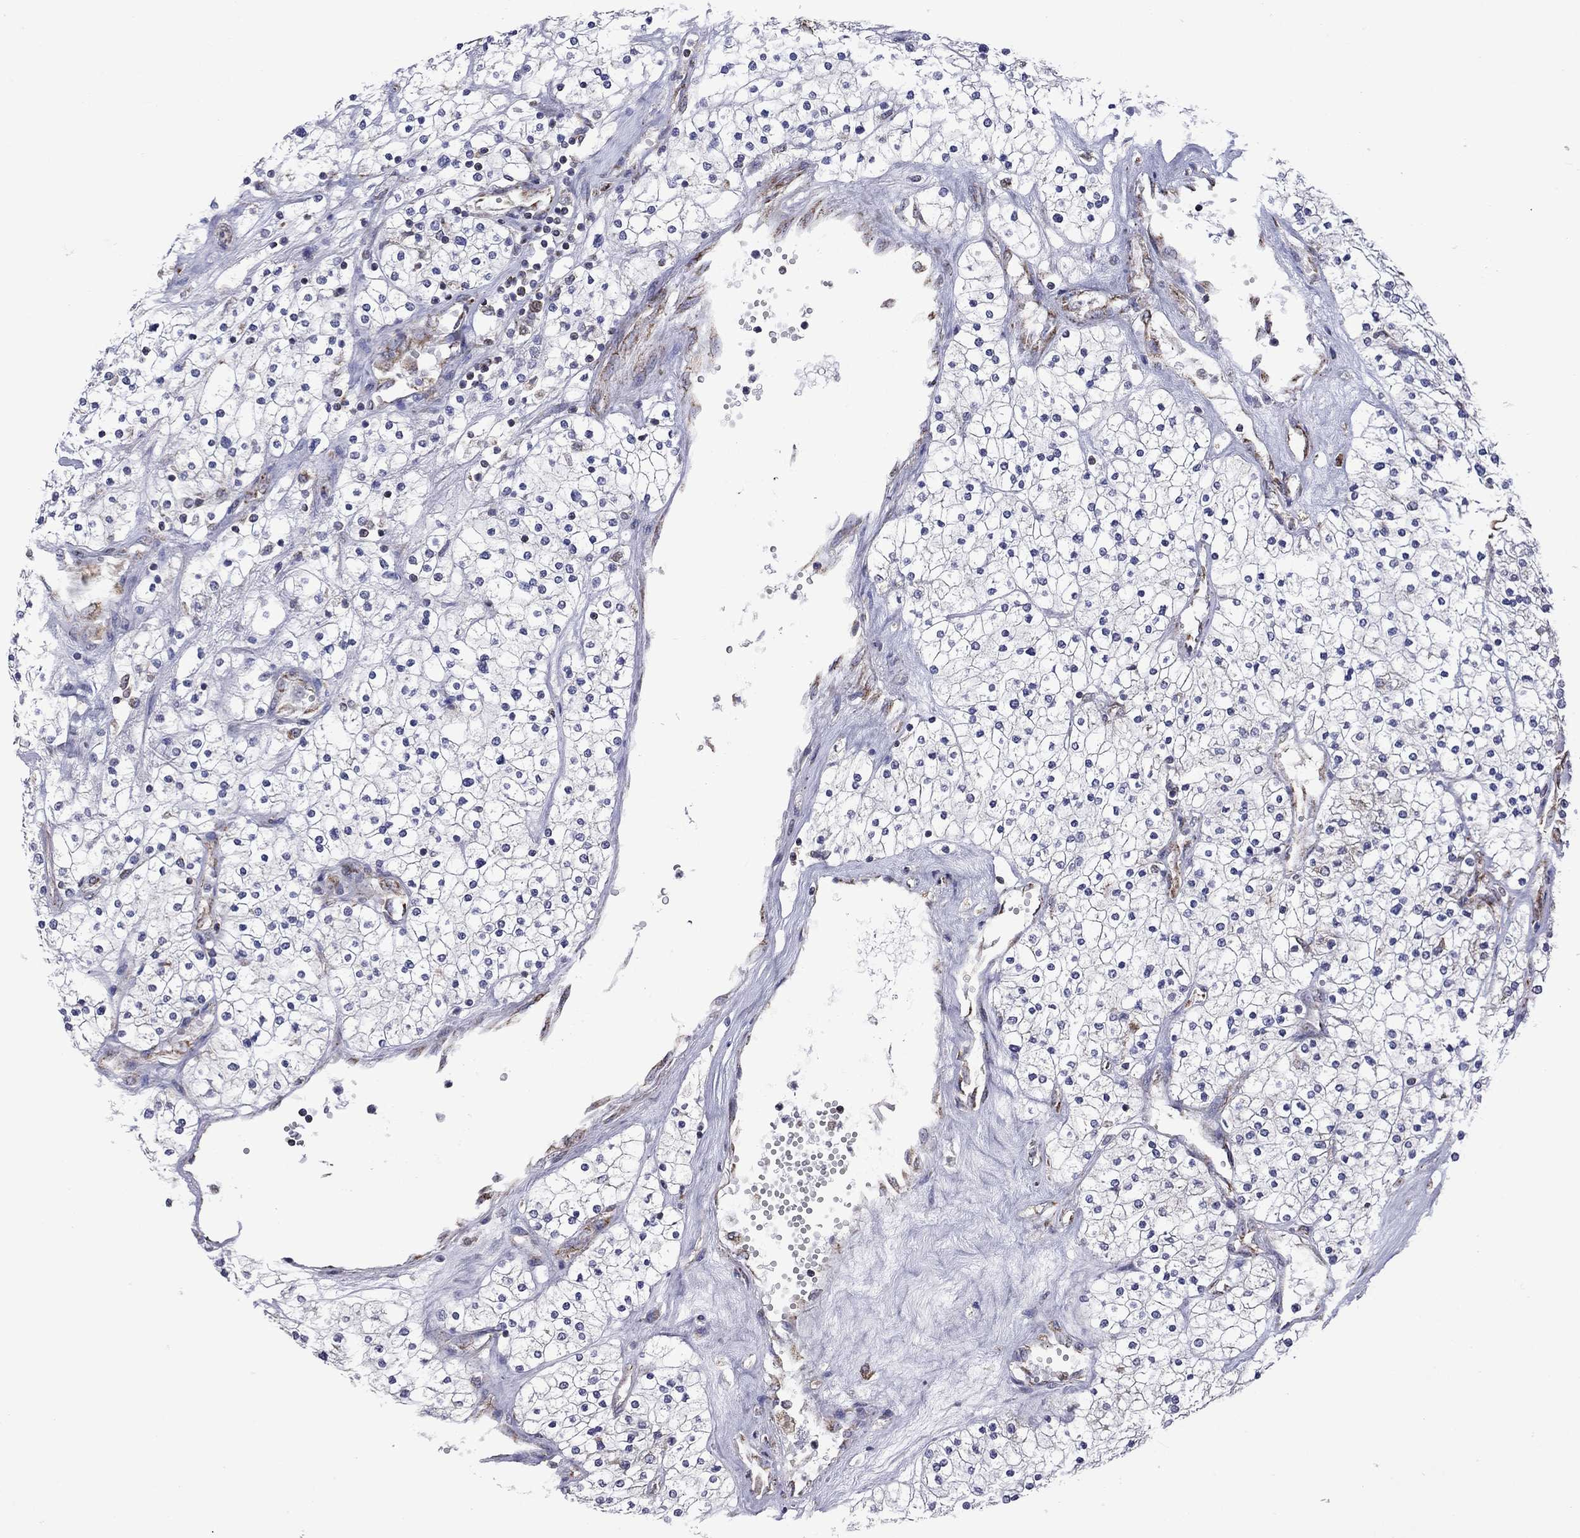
{"staining": {"intensity": "negative", "quantity": "none", "location": "none"}, "tissue": "renal cancer", "cell_type": "Tumor cells", "image_type": "cancer", "snomed": [{"axis": "morphology", "description": "Adenocarcinoma, NOS"}, {"axis": "topography", "description": "Kidney"}], "caption": "Histopathology image shows no protein staining in tumor cells of renal cancer (adenocarcinoma) tissue.", "gene": "NDUFB1", "patient": {"sex": "male", "age": 80}}